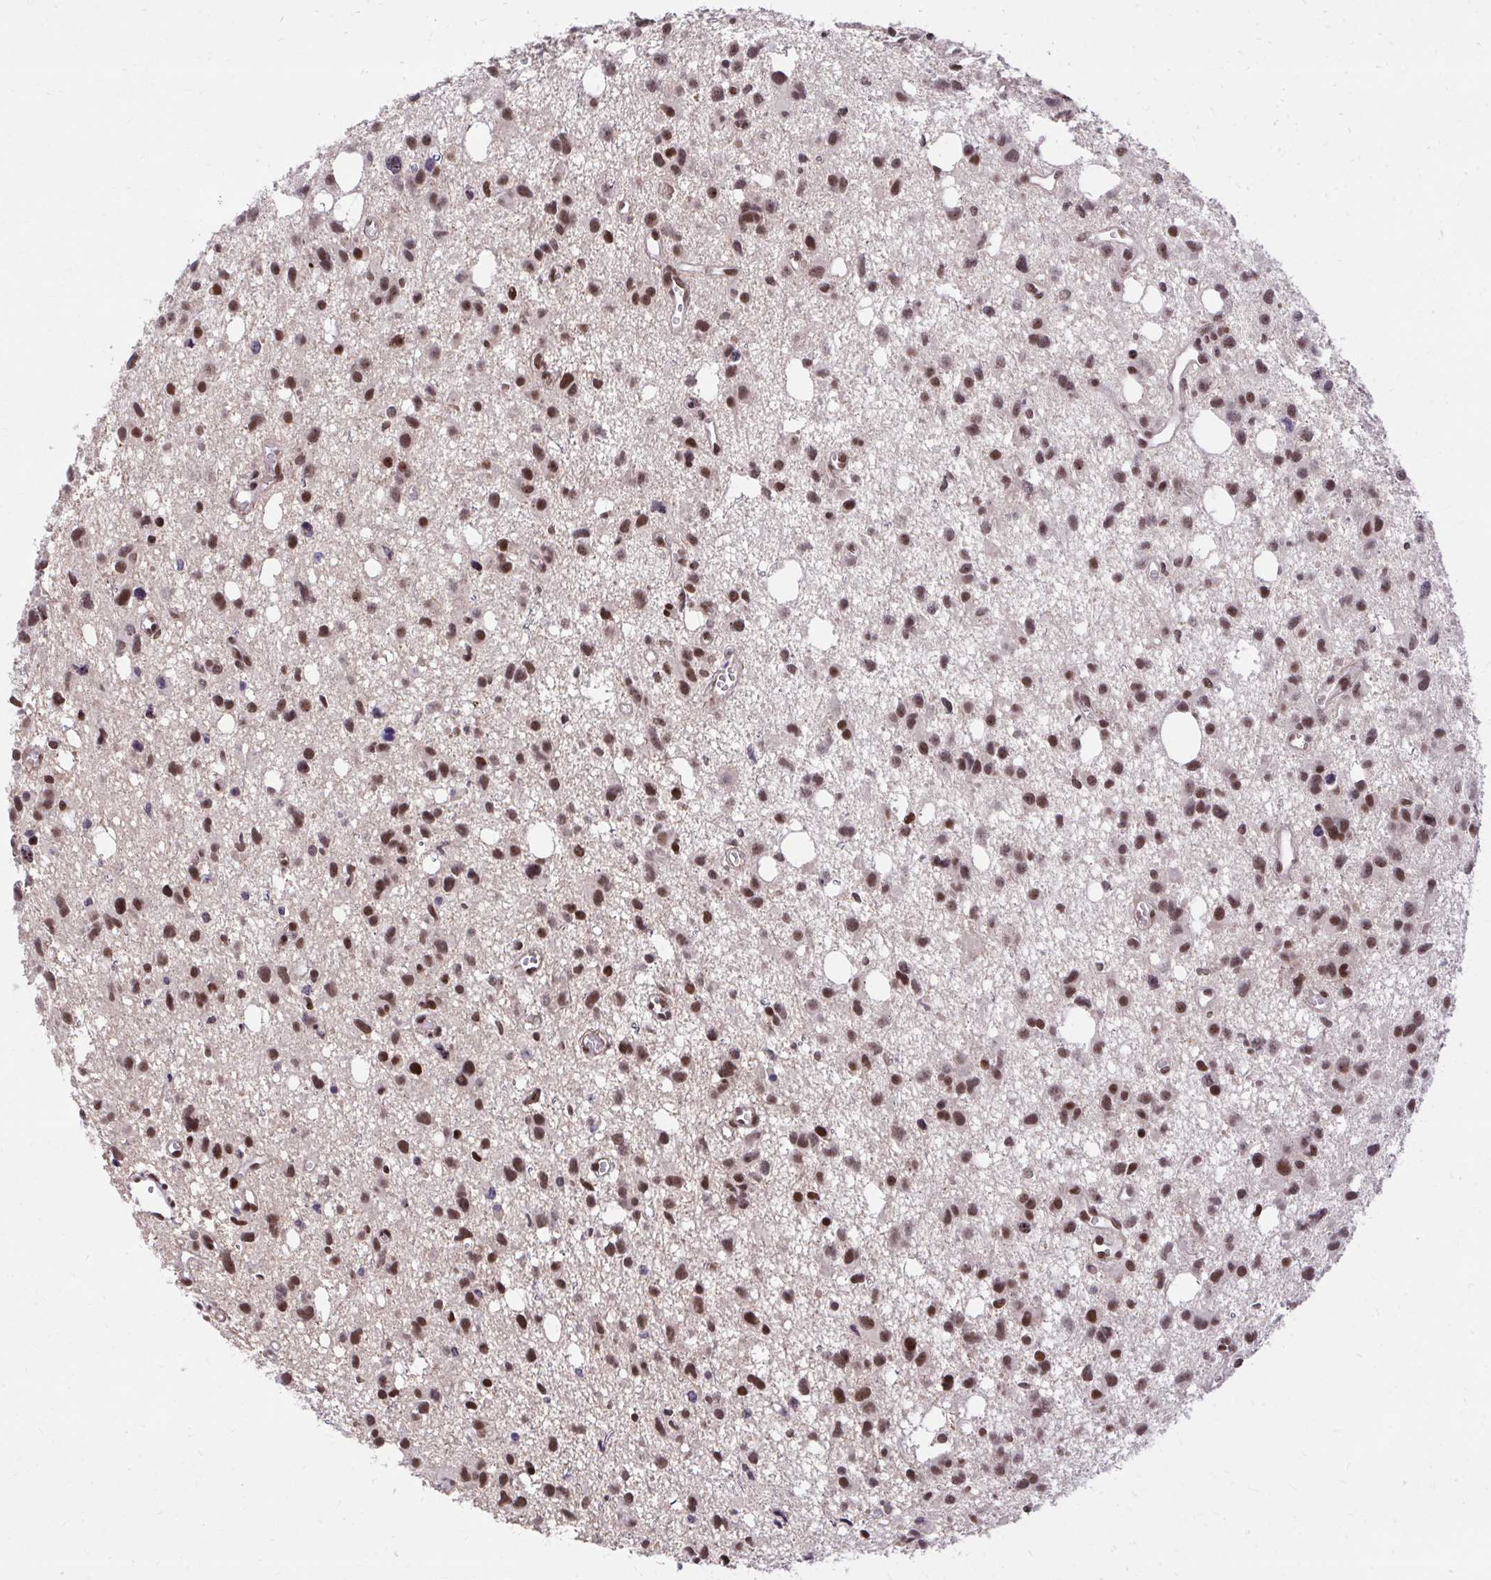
{"staining": {"intensity": "strong", "quantity": ">75%", "location": "nuclear"}, "tissue": "glioma", "cell_type": "Tumor cells", "image_type": "cancer", "snomed": [{"axis": "morphology", "description": "Glioma, malignant, High grade"}, {"axis": "topography", "description": "Brain"}], "caption": "Immunohistochemistry image of neoplastic tissue: glioma stained using immunohistochemistry exhibits high levels of strong protein expression localized specifically in the nuclear of tumor cells, appearing as a nuclear brown color.", "gene": "HOXA4", "patient": {"sex": "male", "age": 23}}